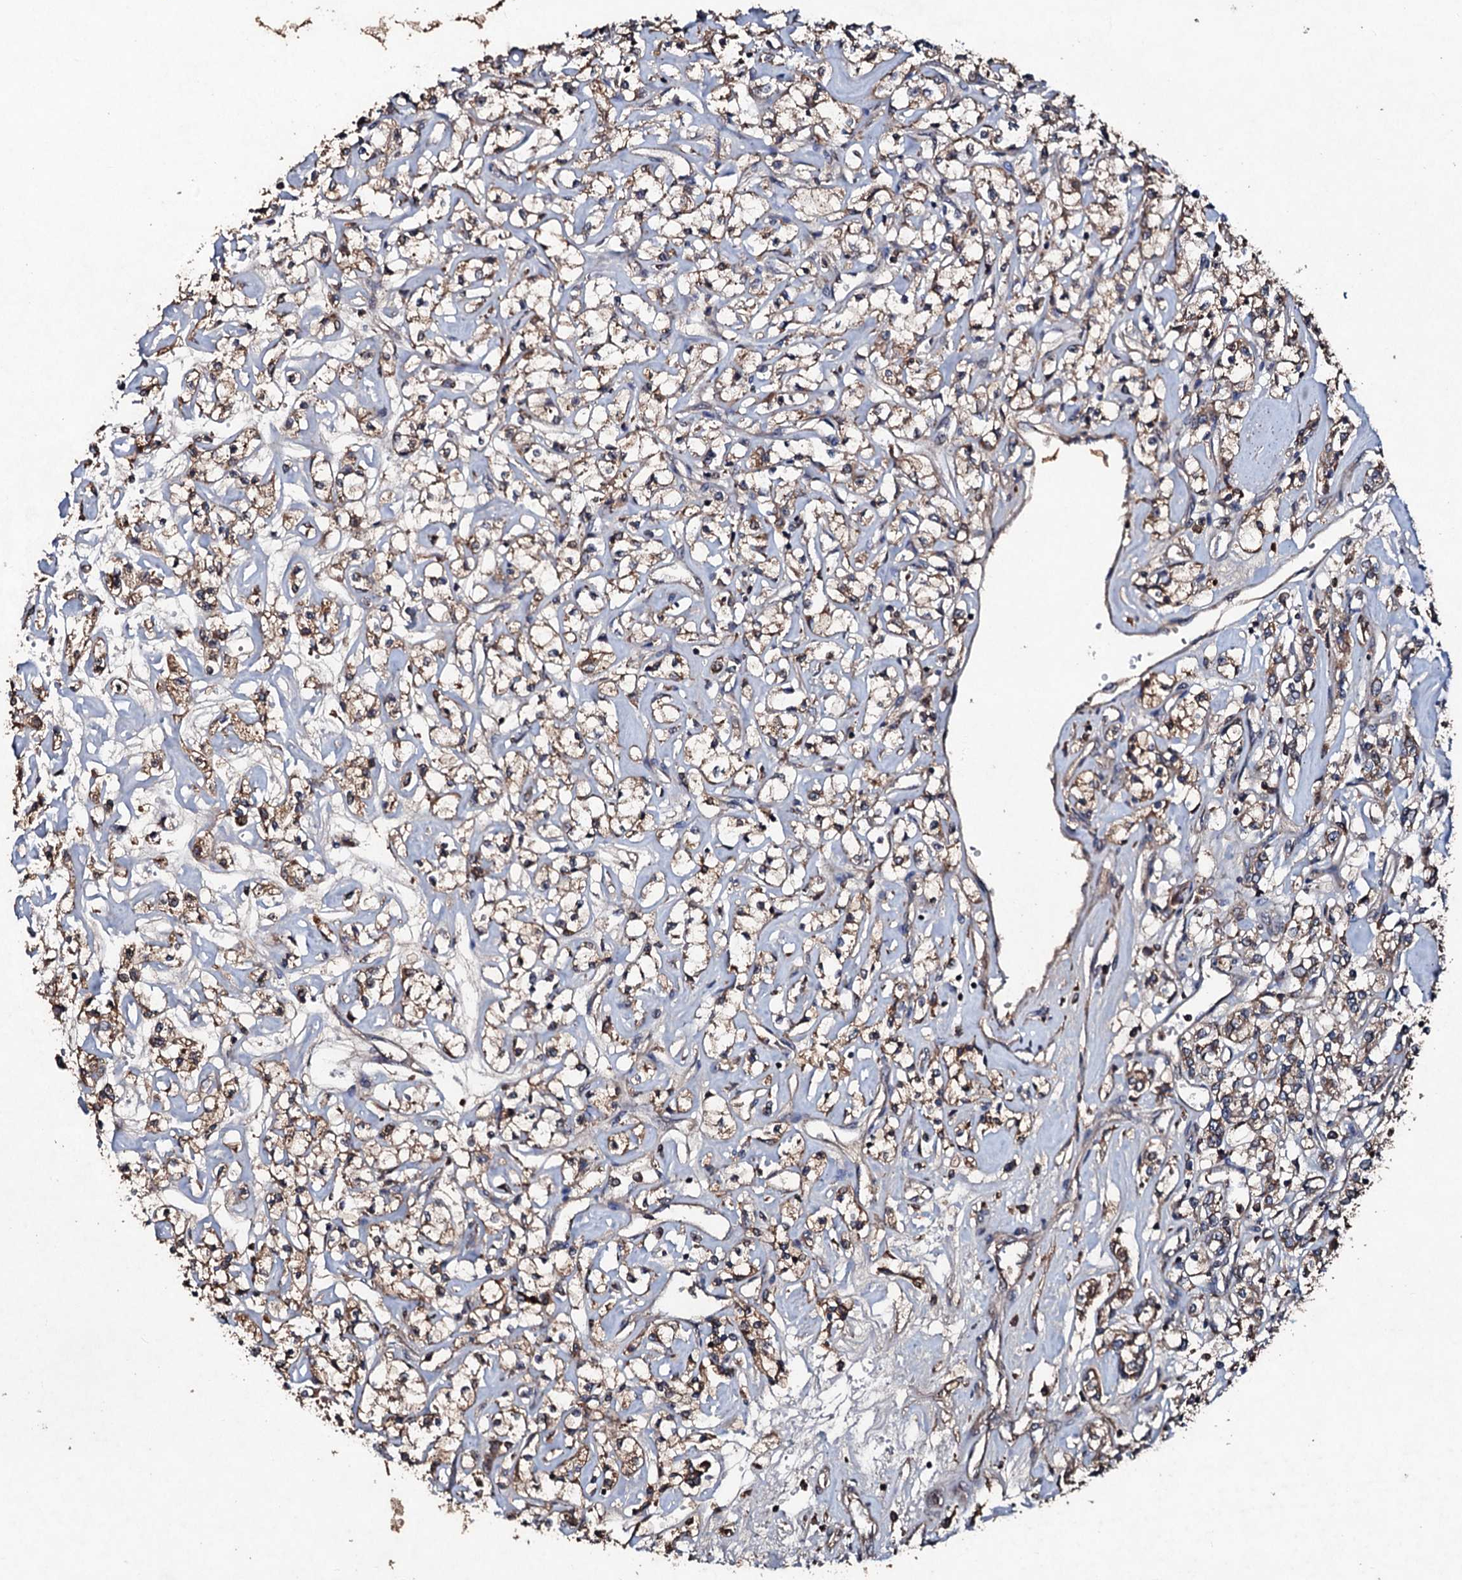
{"staining": {"intensity": "moderate", "quantity": ">75%", "location": "cytoplasmic/membranous"}, "tissue": "renal cancer", "cell_type": "Tumor cells", "image_type": "cancer", "snomed": [{"axis": "morphology", "description": "Adenocarcinoma, NOS"}, {"axis": "topography", "description": "Kidney"}], "caption": "Tumor cells demonstrate medium levels of moderate cytoplasmic/membranous staining in approximately >75% of cells in human renal cancer.", "gene": "KERA", "patient": {"sex": "female", "age": 59}}